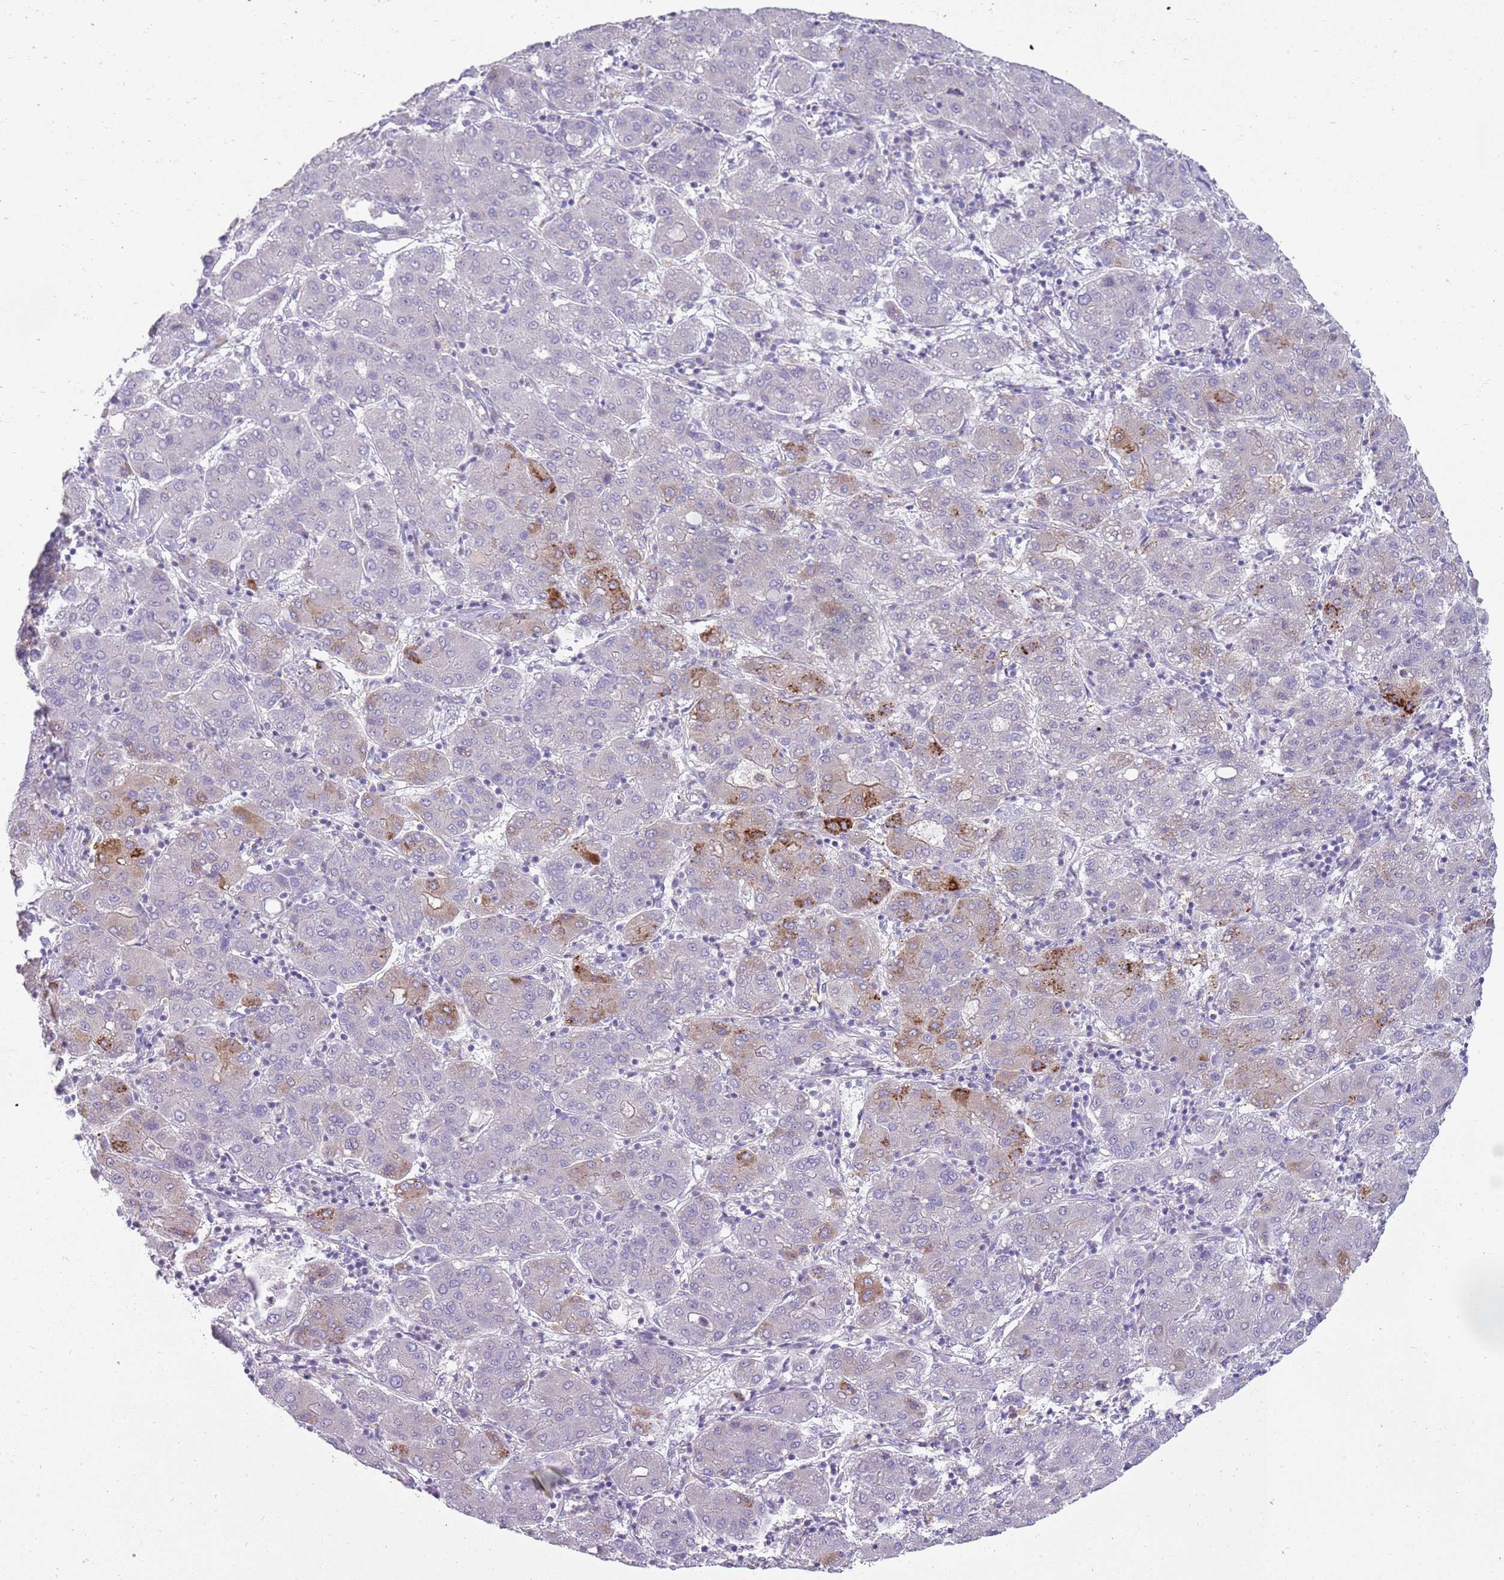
{"staining": {"intensity": "moderate", "quantity": "<25%", "location": "cytoplasmic/membranous"}, "tissue": "liver cancer", "cell_type": "Tumor cells", "image_type": "cancer", "snomed": [{"axis": "morphology", "description": "Carcinoma, Hepatocellular, NOS"}, {"axis": "topography", "description": "Liver"}], "caption": "Liver cancer stained with IHC shows moderate cytoplasmic/membranous expression in approximately <25% of tumor cells.", "gene": "DIPK1C", "patient": {"sex": "male", "age": 65}}